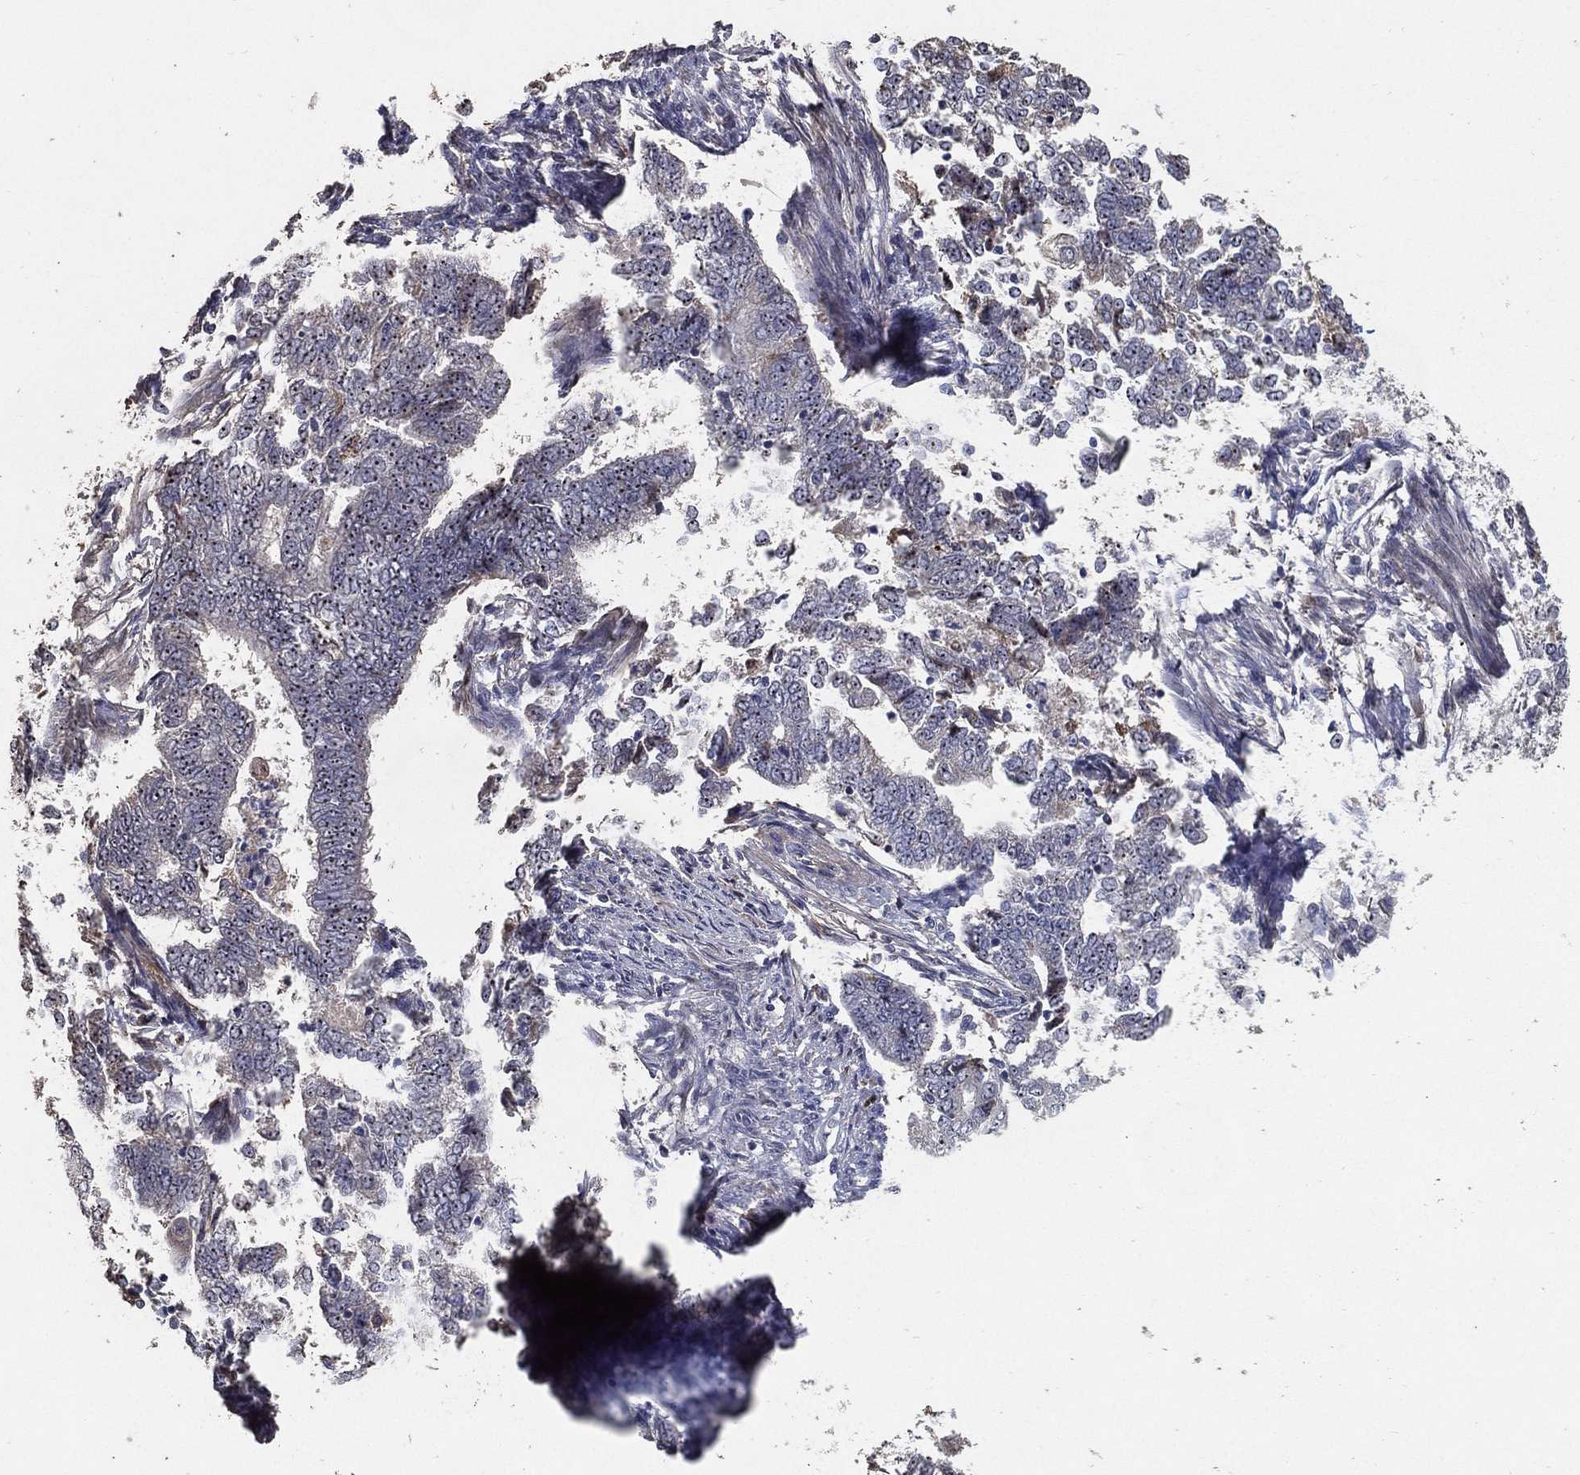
{"staining": {"intensity": "negative", "quantity": "none", "location": "none"}, "tissue": "endometrial cancer", "cell_type": "Tumor cells", "image_type": "cancer", "snomed": [{"axis": "morphology", "description": "Adenocarcinoma, NOS"}, {"axis": "topography", "description": "Endometrium"}], "caption": "Endometrial adenocarcinoma was stained to show a protein in brown. There is no significant positivity in tumor cells. Brightfield microscopy of immunohistochemistry stained with DAB (brown) and hematoxylin (blue), captured at high magnification.", "gene": "EFNA1", "patient": {"sex": "female", "age": 65}}